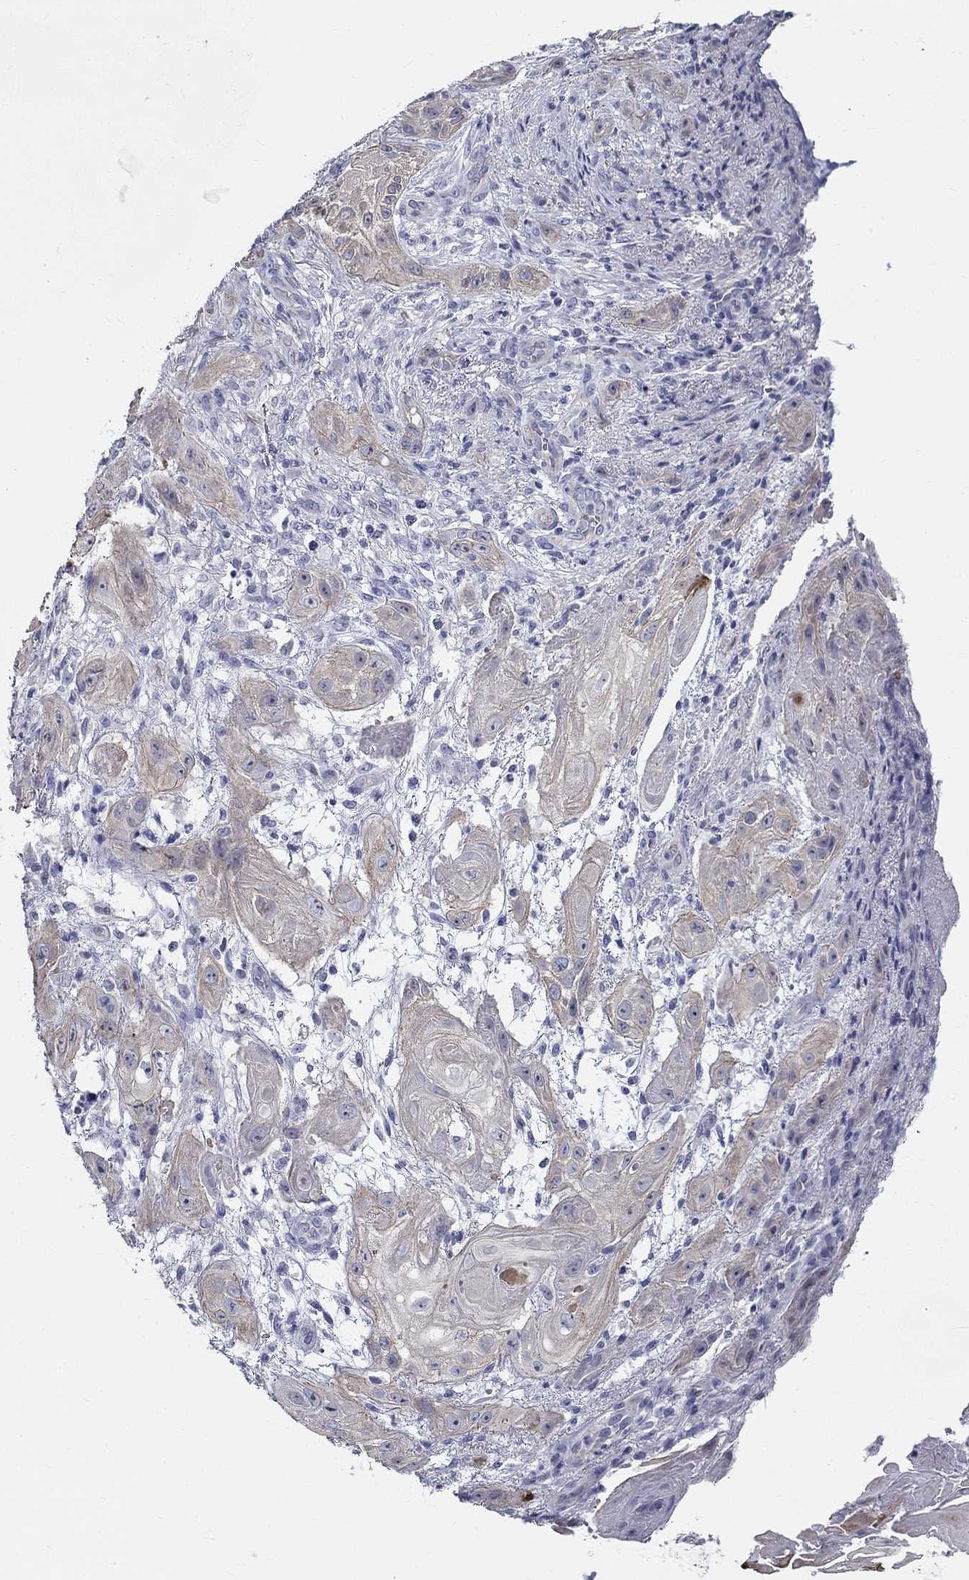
{"staining": {"intensity": "weak", "quantity": "25%-75%", "location": "cytoplasmic/membranous"}, "tissue": "skin cancer", "cell_type": "Tumor cells", "image_type": "cancer", "snomed": [{"axis": "morphology", "description": "Squamous cell carcinoma, NOS"}, {"axis": "topography", "description": "Skin"}], "caption": "The immunohistochemical stain labels weak cytoplasmic/membranous staining in tumor cells of skin squamous cell carcinoma tissue. The staining is performed using DAB brown chromogen to label protein expression. The nuclei are counter-stained blue using hematoxylin.", "gene": "GUCA1A", "patient": {"sex": "male", "age": 62}}